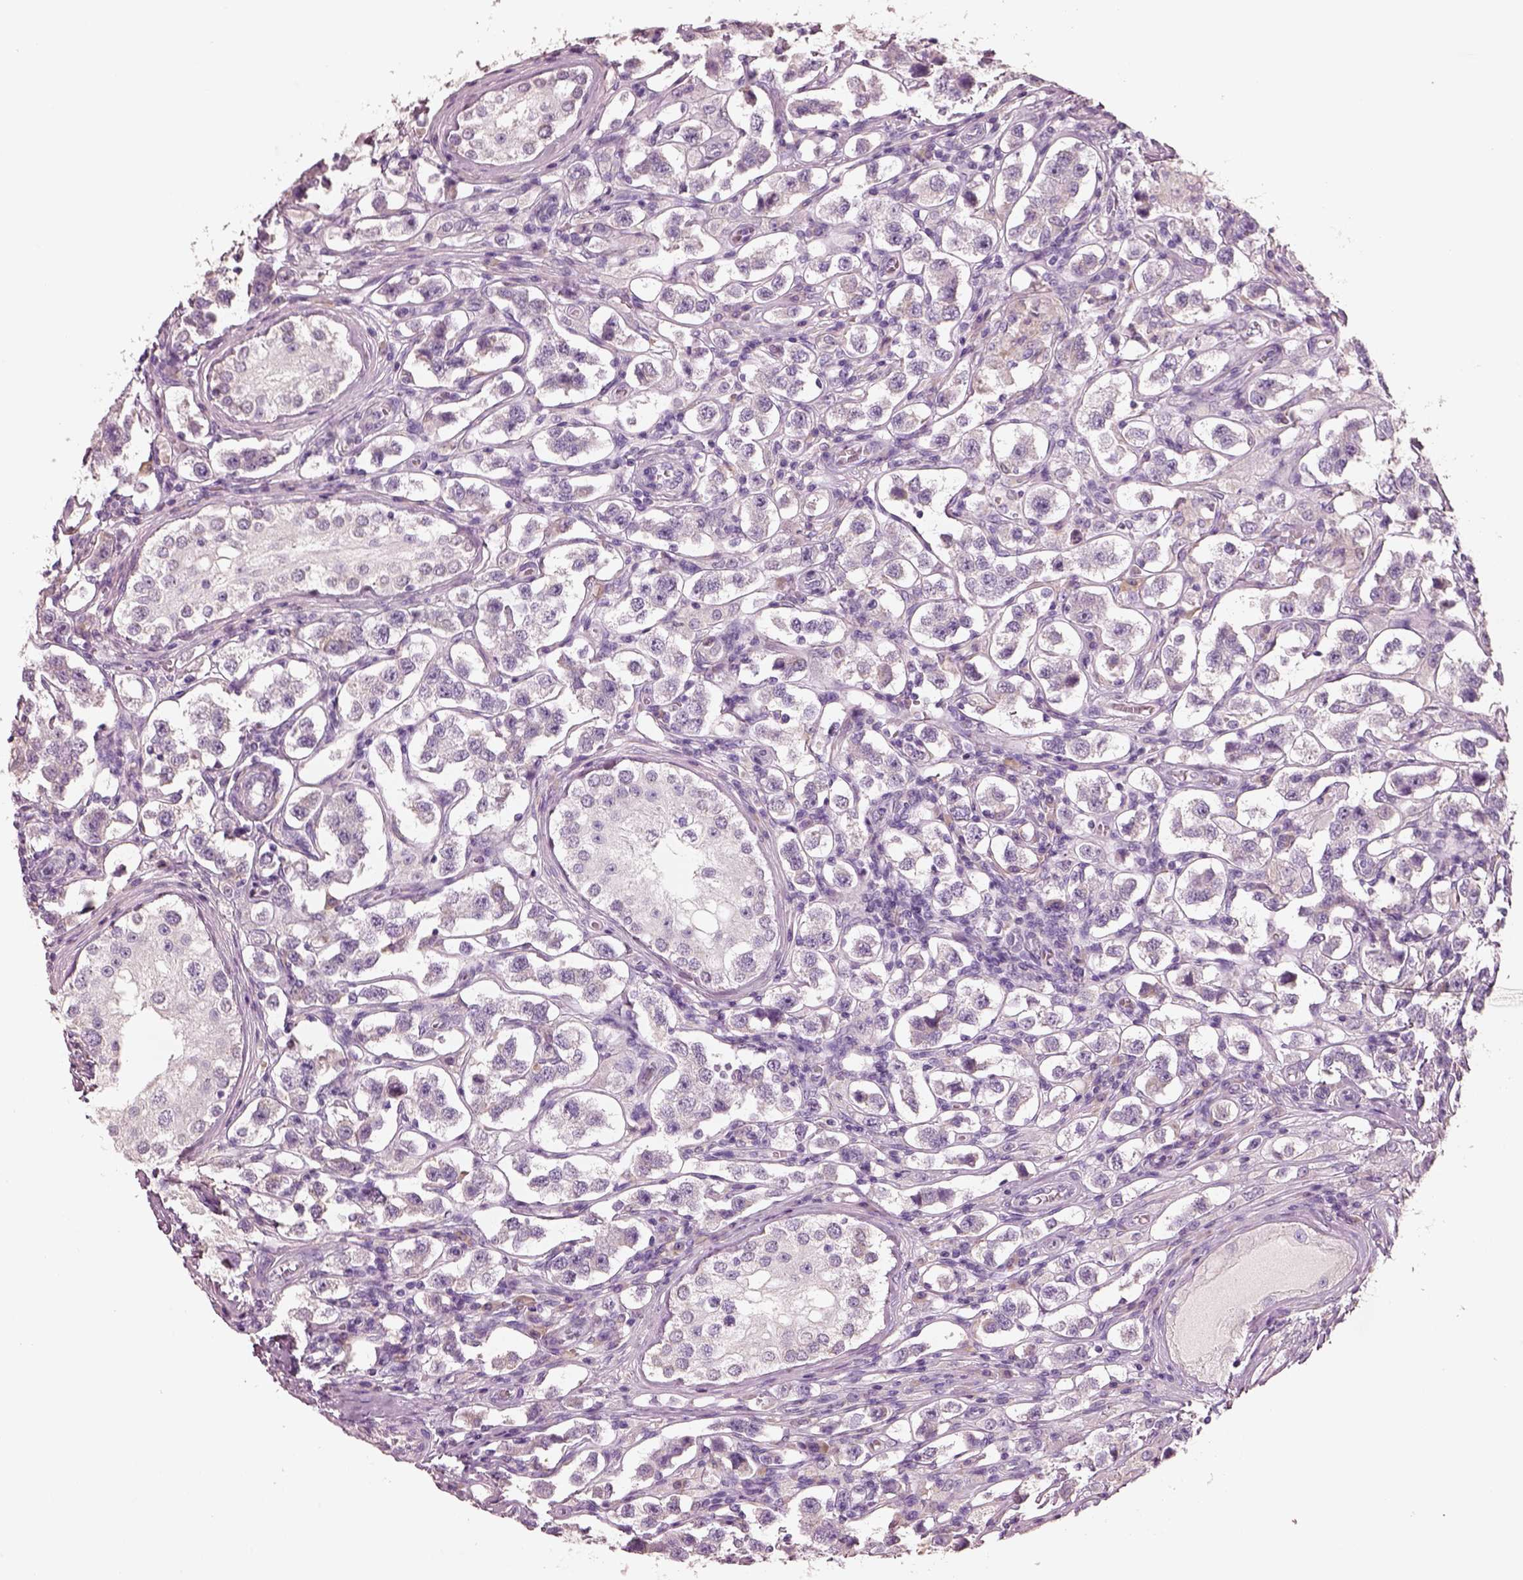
{"staining": {"intensity": "negative", "quantity": "none", "location": "none"}, "tissue": "testis cancer", "cell_type": "Tumor cells", "image_type": "cancer", "snomed": [{"axis": "morphology", "description": "Seminoma, NOS"}, {"axis": "topography", "description": "Testis"}], "caption": "Human testis cancer stained for a protein using immunohistochemistry shows no expression in tumor cells.", "gene": "PNOC", "patient": {"sex": "male", "age": 37}}